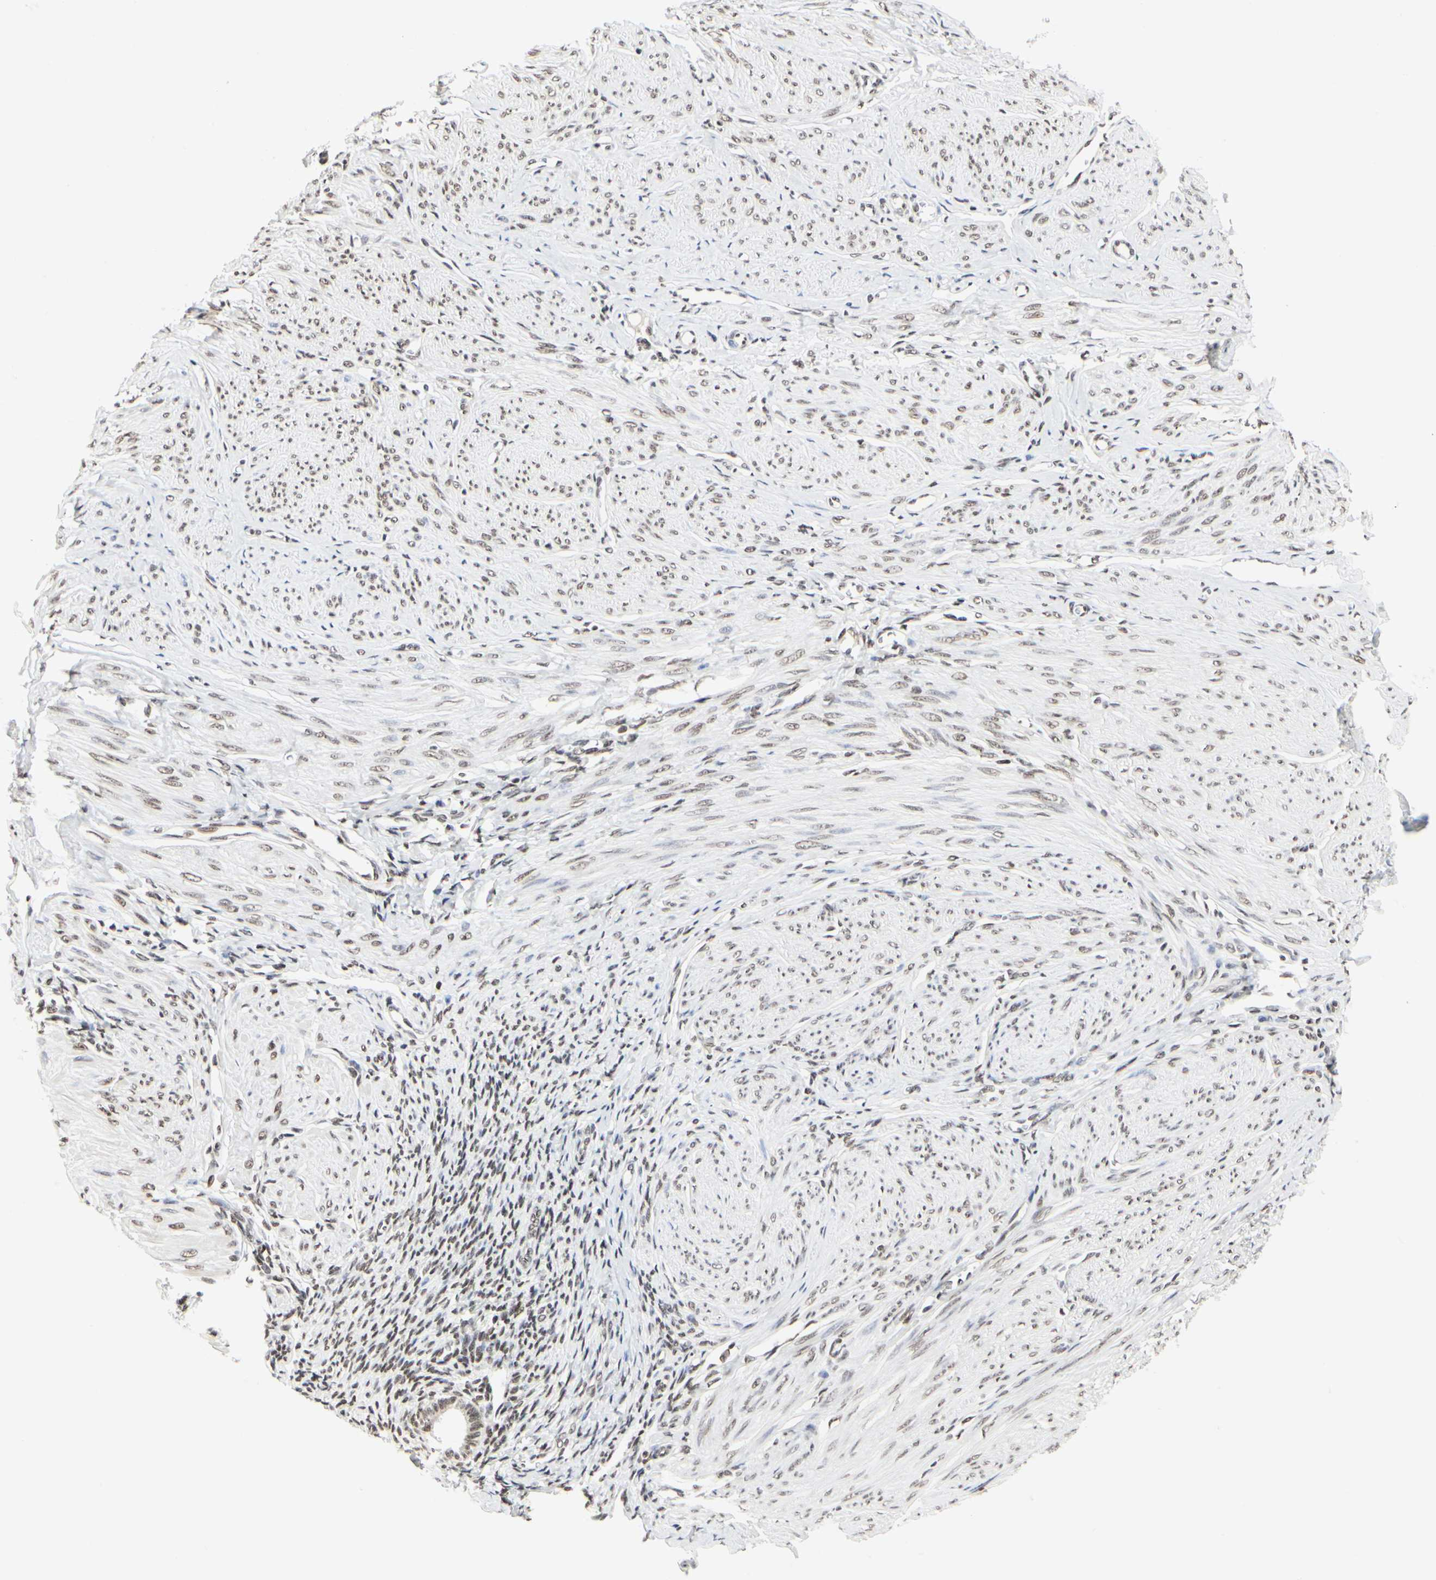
{"staining": {"intensity": "moderate", "quantity": "25%-75%", "location": "nuclear"}, "tissue": "smooth muscle", "cell_type": "Smooth muscle cells", "image_type": "normal", "snomed": [{"axis": "morphology", "description": "Normal tissue, NOS"}, {"axis": "topography", "description": "Uterus"}], "caption": "Brown immunohistochemical staining in normal human smooth muscle demonstrates moderate nuclear expression in approximately 25%-75% of smooth muscle cells. The staining was performed using DAB (3,3'-diaminobenzidine), with brown indicating positive protein expression. Nuclei are stained blue with hematoxylin.", "gene": "PRMT3", "patient": {"sex": "female", "age": 45}}